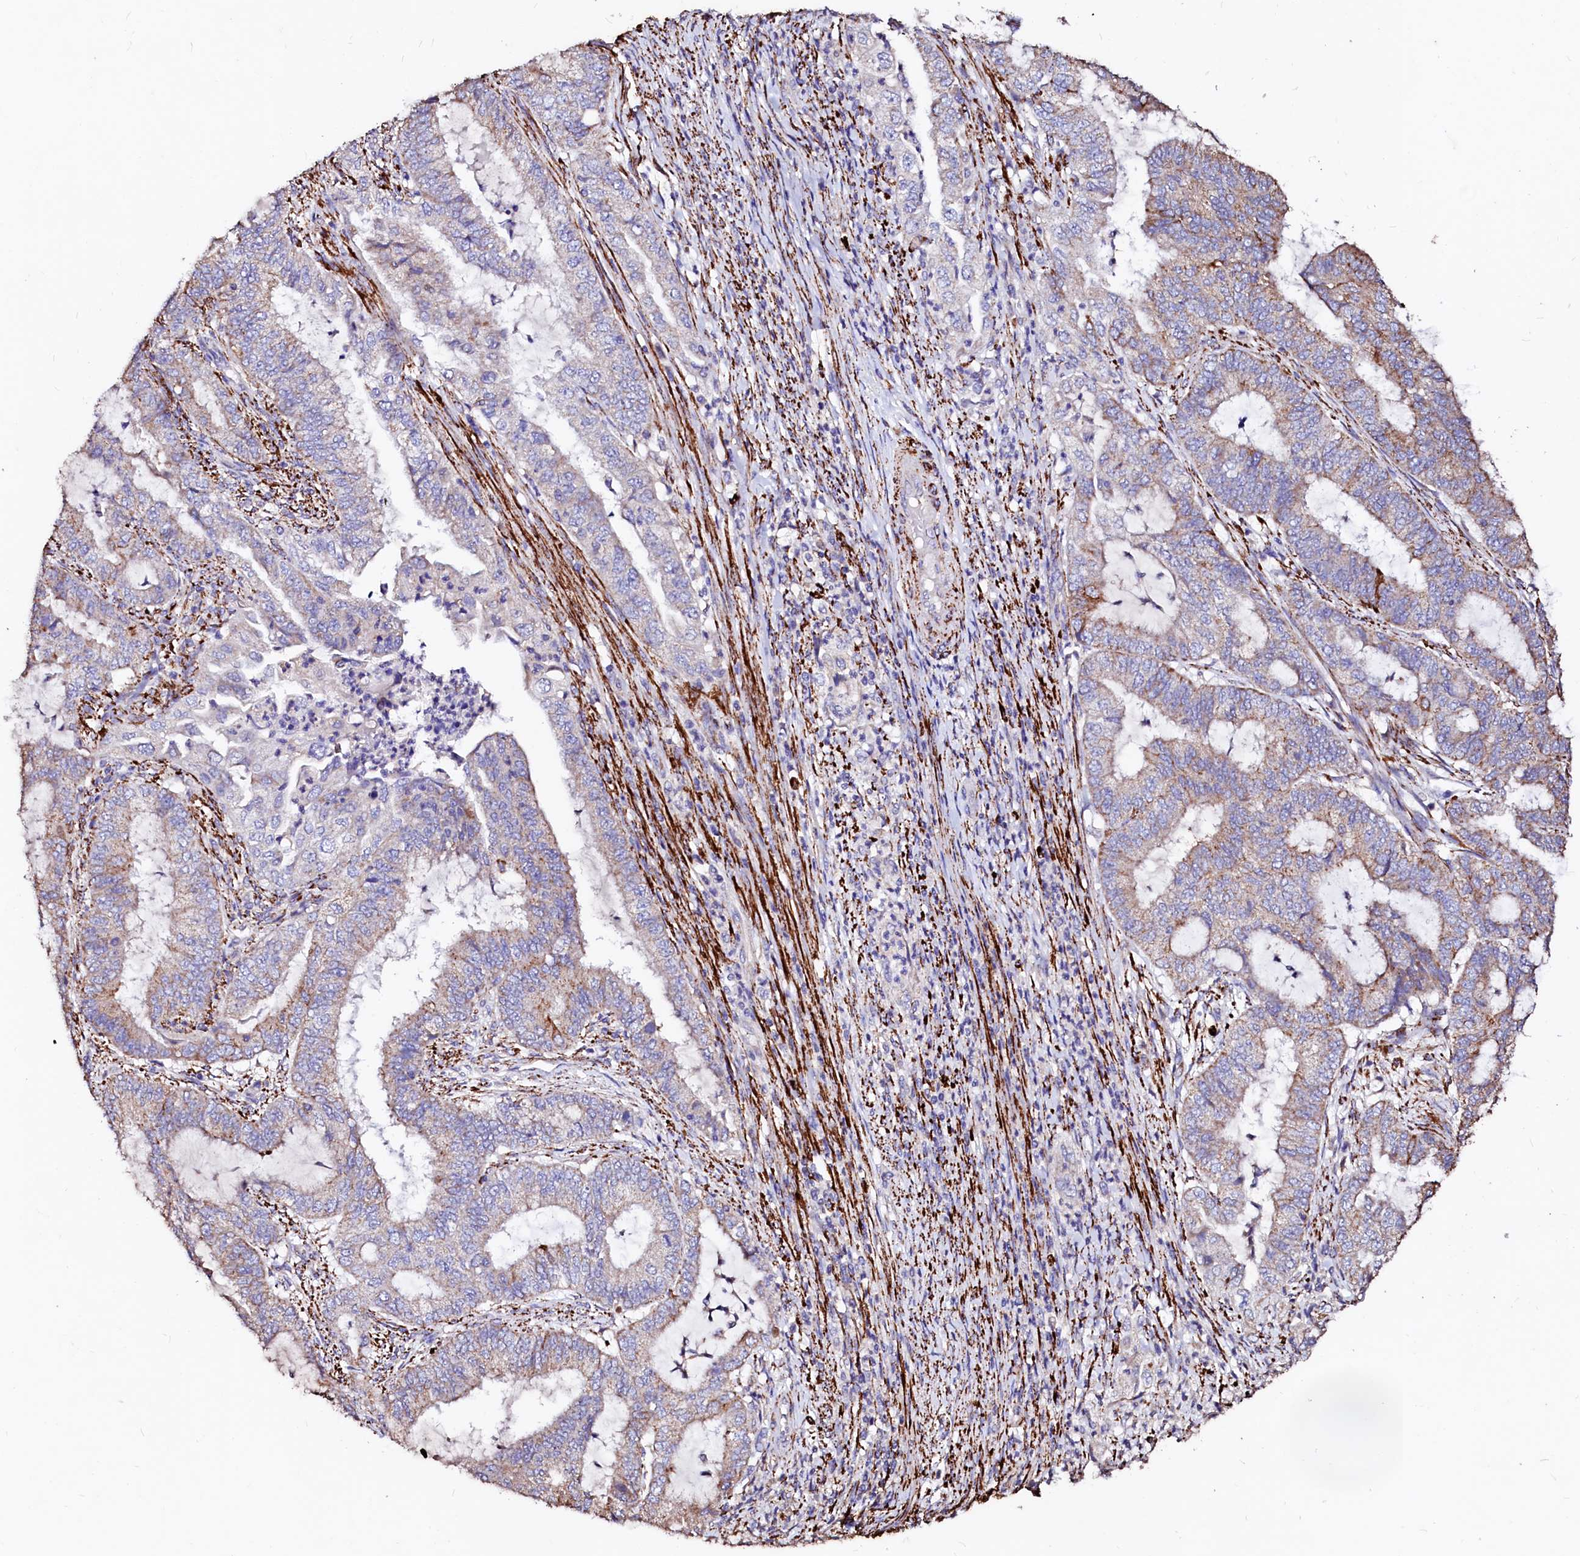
{"staining": {"intensity": "moderate", "quantity": "25%-75%", "location": "cytoplasmic/membranous"}, "tissue": "endometrial cancer", "cell_type": "Tumor cells", "image_type": "cancer", "snomed": [{"axis": "morphology", "description": "Adenocarcinoma, NOS"}, {"axis": "topography", "description": "Endometrium"}], "caption": "A medium amount of moderate cytoplasmic/membranous expression is identified in about 25%-75% of tumor cells in endometrial cancer tissue.", "gene": "MAOB", "patient": {"sex": "female", "age": 51}}